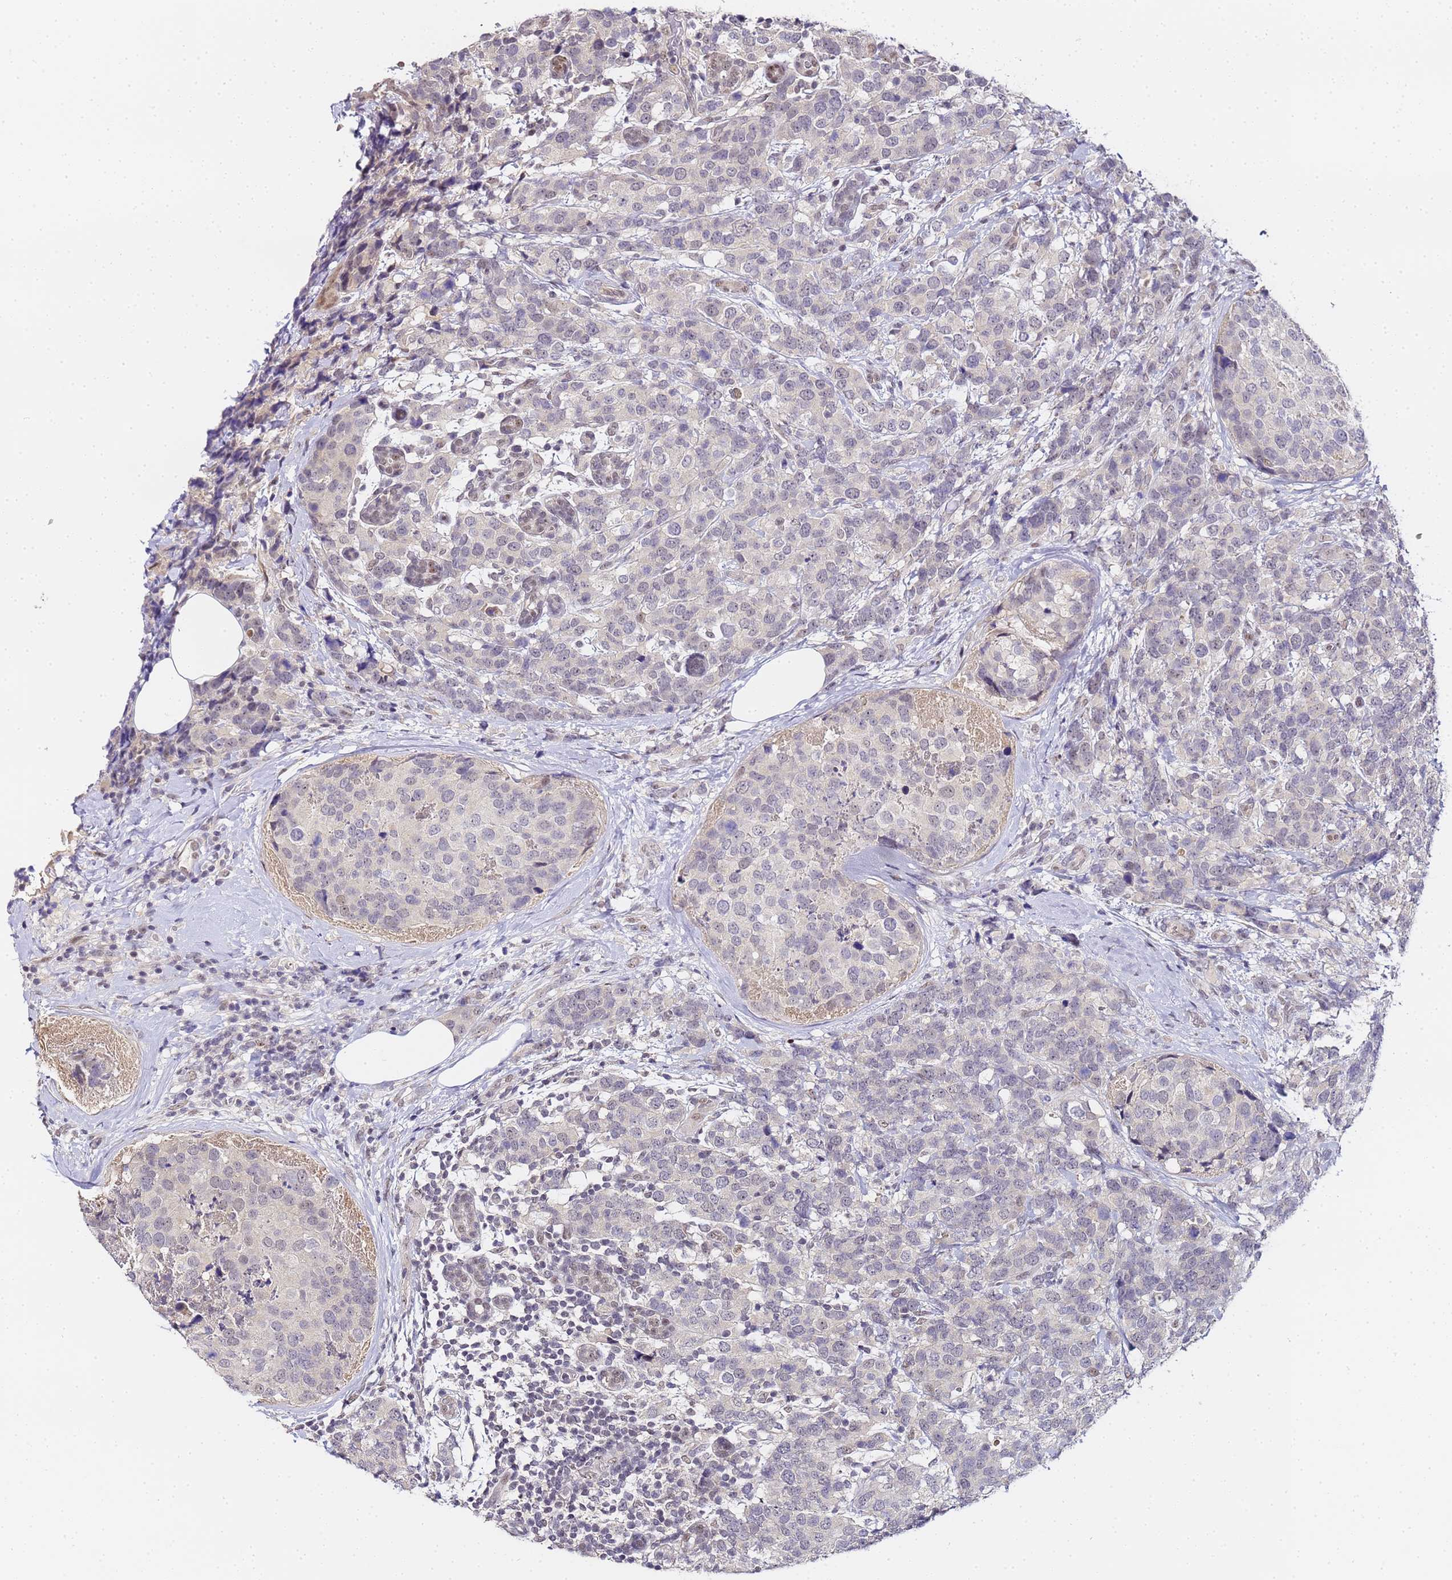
{"staining": {"intensity": "negative", "quantity": "none", "location": "none"}, "tissue": "breast cancer", "cell_type": "Tumor cells", "image_type": "cancer", "snomed": [{"axis": "morphology", "description": "Lobular carcinoma"}, {"axis": "topography", "description": "Breast"}], "caption": "This is an immunohistochemistry (IHC) image of human breast cancer (lobular carcinoma). There is no staining in tumor cells.", "gene": "LSM3", "patient": {"sex": "female", "age": 59}}